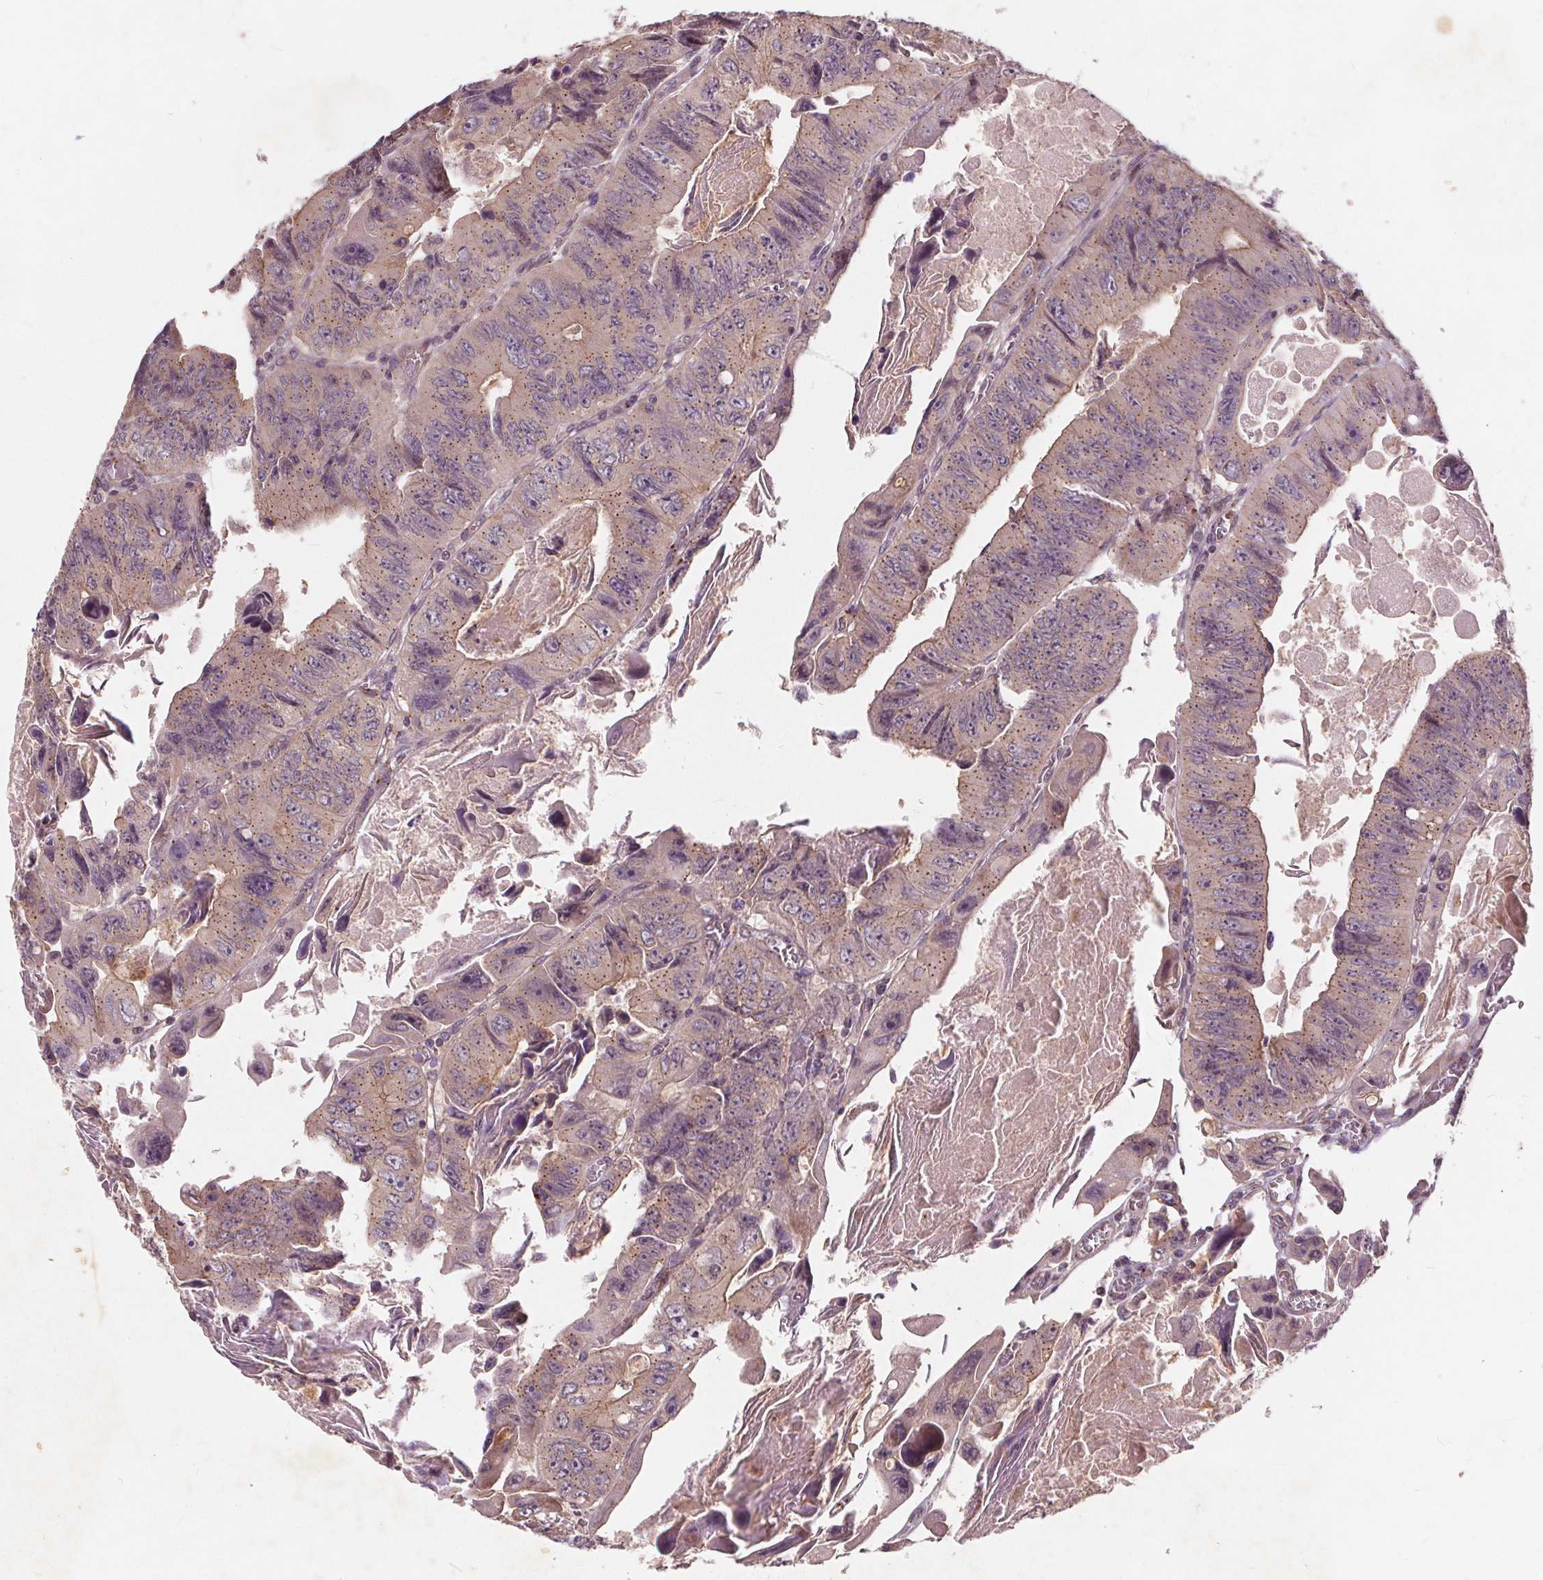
{"staining": {"intensity": "weak", "quantity": "25%-75%", "location": "cytoplasmic/membranous"}, "tissue": "colorectal cancer", "cell_type": "Tumor cells", "image_type": "cancer", "snomed": [{"axis": "morphology", "description": "Adenocarcinoma, NOS"}, {"axis": "topography", "description": "Colon"}], "caption": "Protein analysis of adenocarcinoma (colorectal) tissue exhibits weak cytoplasmic/membranous positivity in approximately 25%-75% of tumor cells.", "gene": "CSNK1G2", "patient": {"sex": "female", "age": 84}}